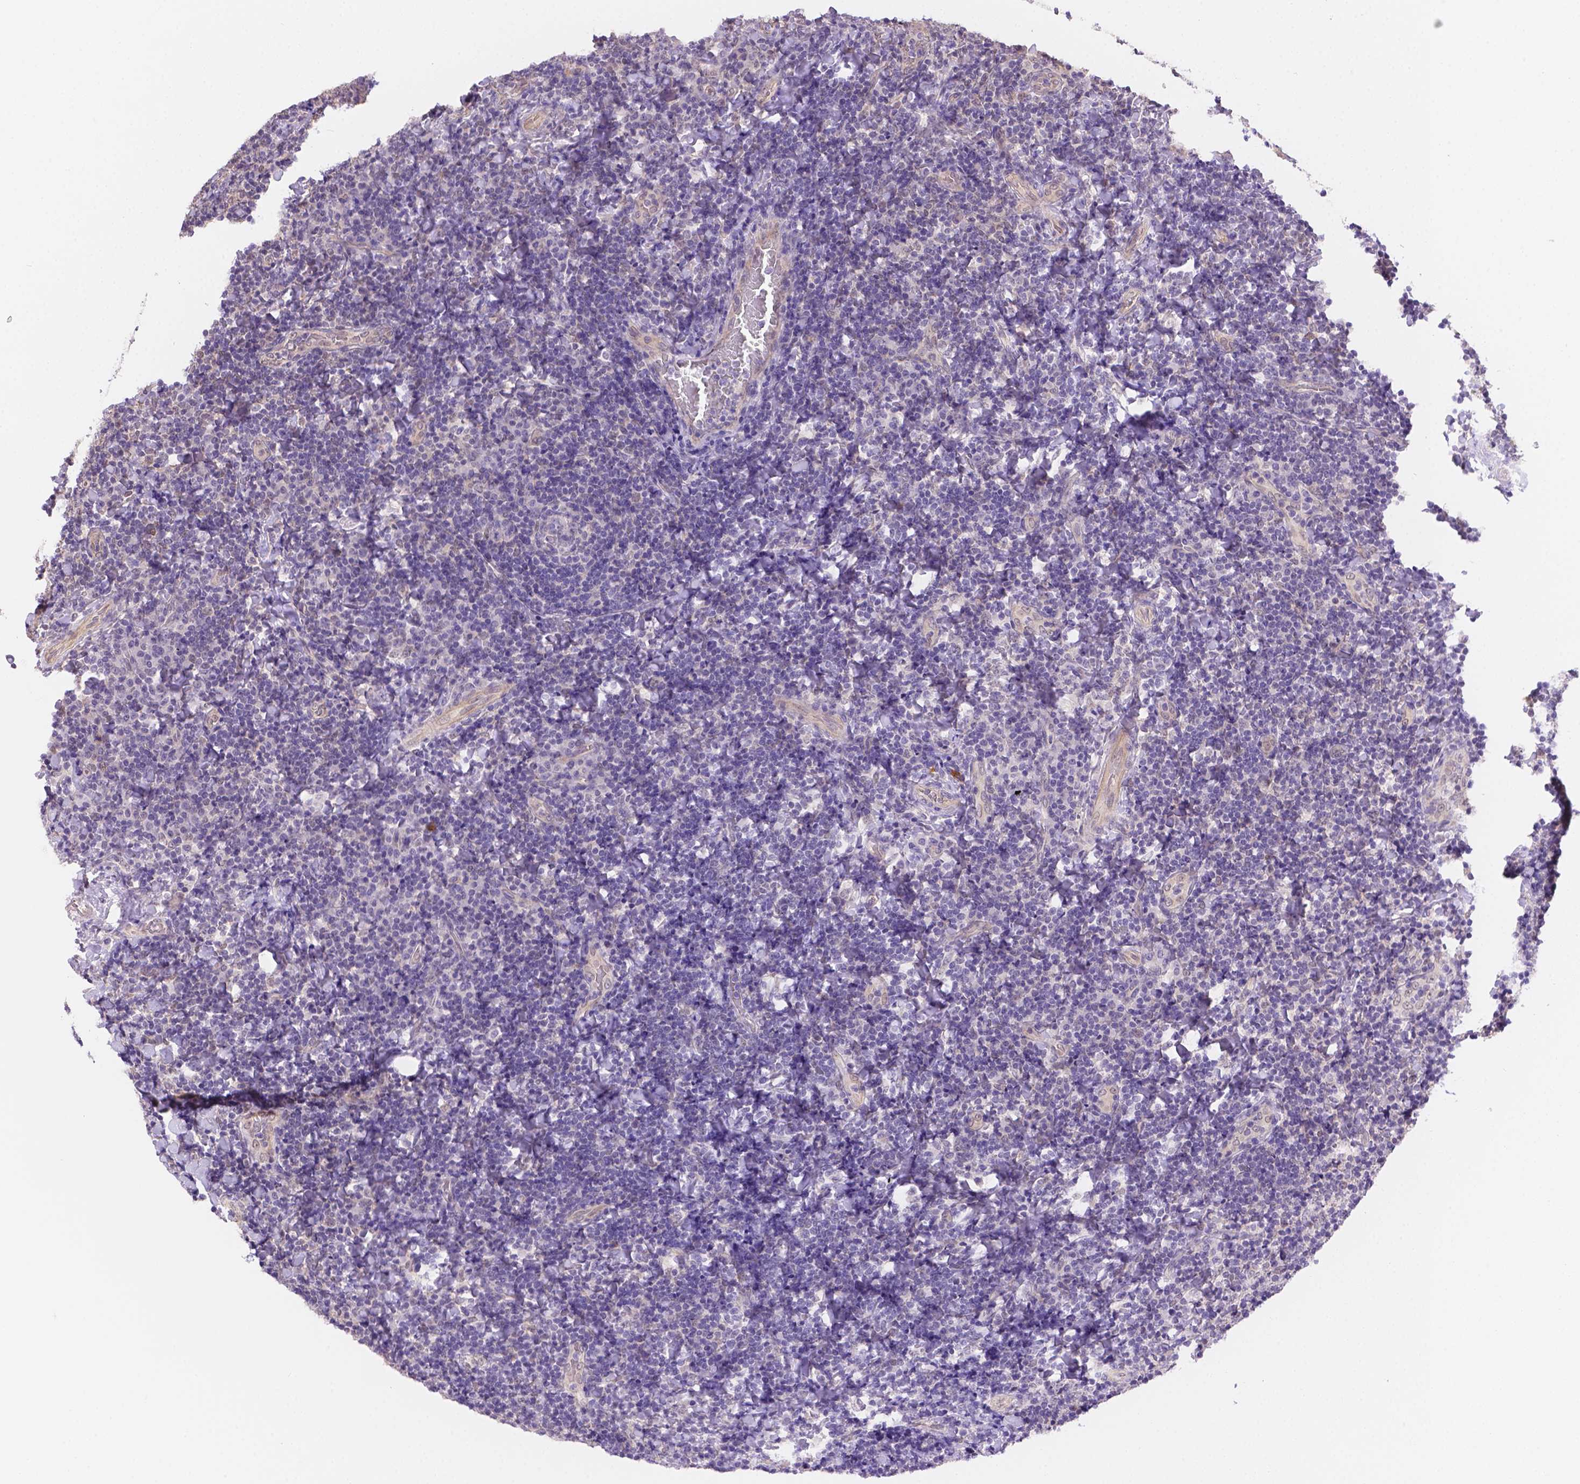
{"staining": {"intensity": "negative", "quantity": "none", "location": "none"}, "tissue": "tonsil", "cell_type": "Germinal center cells", "image_type": "normal", "snomed": [{"axis": "morphology", "description": "Normal tissue, NOS"}, {"axis": "topography", "description": "Tonsil"}], "caption": "Germinal center cells show no significant protein positivity in normal tonsil. The staining is performed using DAB (3,3'-diaminobenzidine) brown chromogen with nuclei counter-stained in using hematoxylin.", "gene": "NXPE2", "patient": {"sex": "male", "age": 17}}